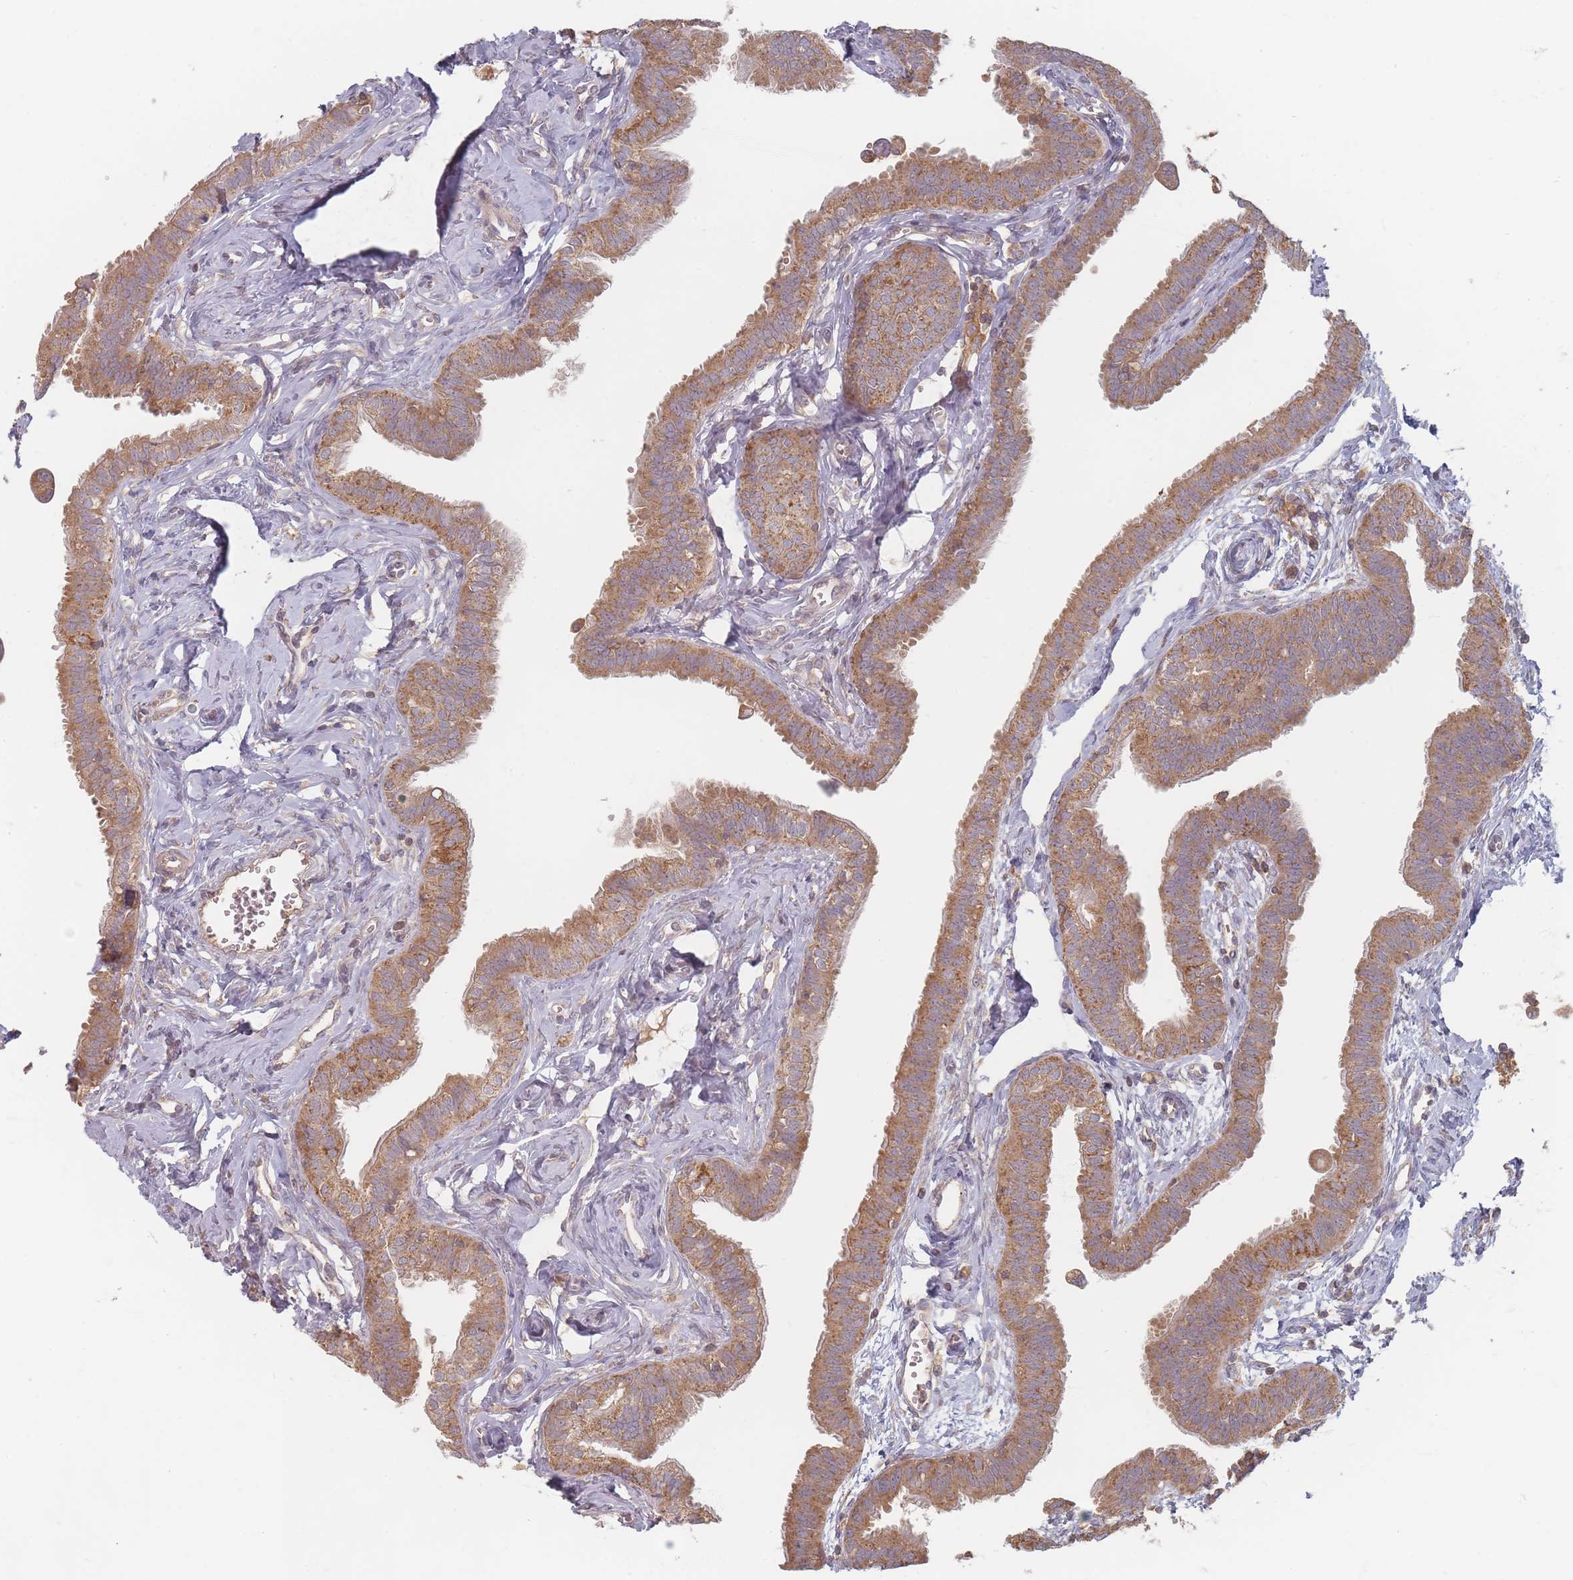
{"staining": {"intensity": "moderate", "quantity": ">75%", "location": "cytoplasmic/membranous"}, "tissue": "fallopian tube", "cell_type": "Glandular cells", "image_type": "normal", "snomed": [{"axis": "morphology", "description": "Normal tissue, NOS"}, {"axis": "morphology", "description": "Carcinoma, NOS"}, {"axis": "topography", "description": "Fallopian tube"}, {"axis": "topography", "description": "Ovary"}], "caption": "IHC photomicrograph of benign fallopian tube: fallopian tube stained using immunohistochemistry (IHC) demonstrates medium levels of moderate protein expression localized specifically in the cytoplasmic/membranous of glandular cells, appearing as a cytoplasmic/membranous brown color.", "gene": "SLC35F3", "patient": {"sex": "female", "age": 59}}